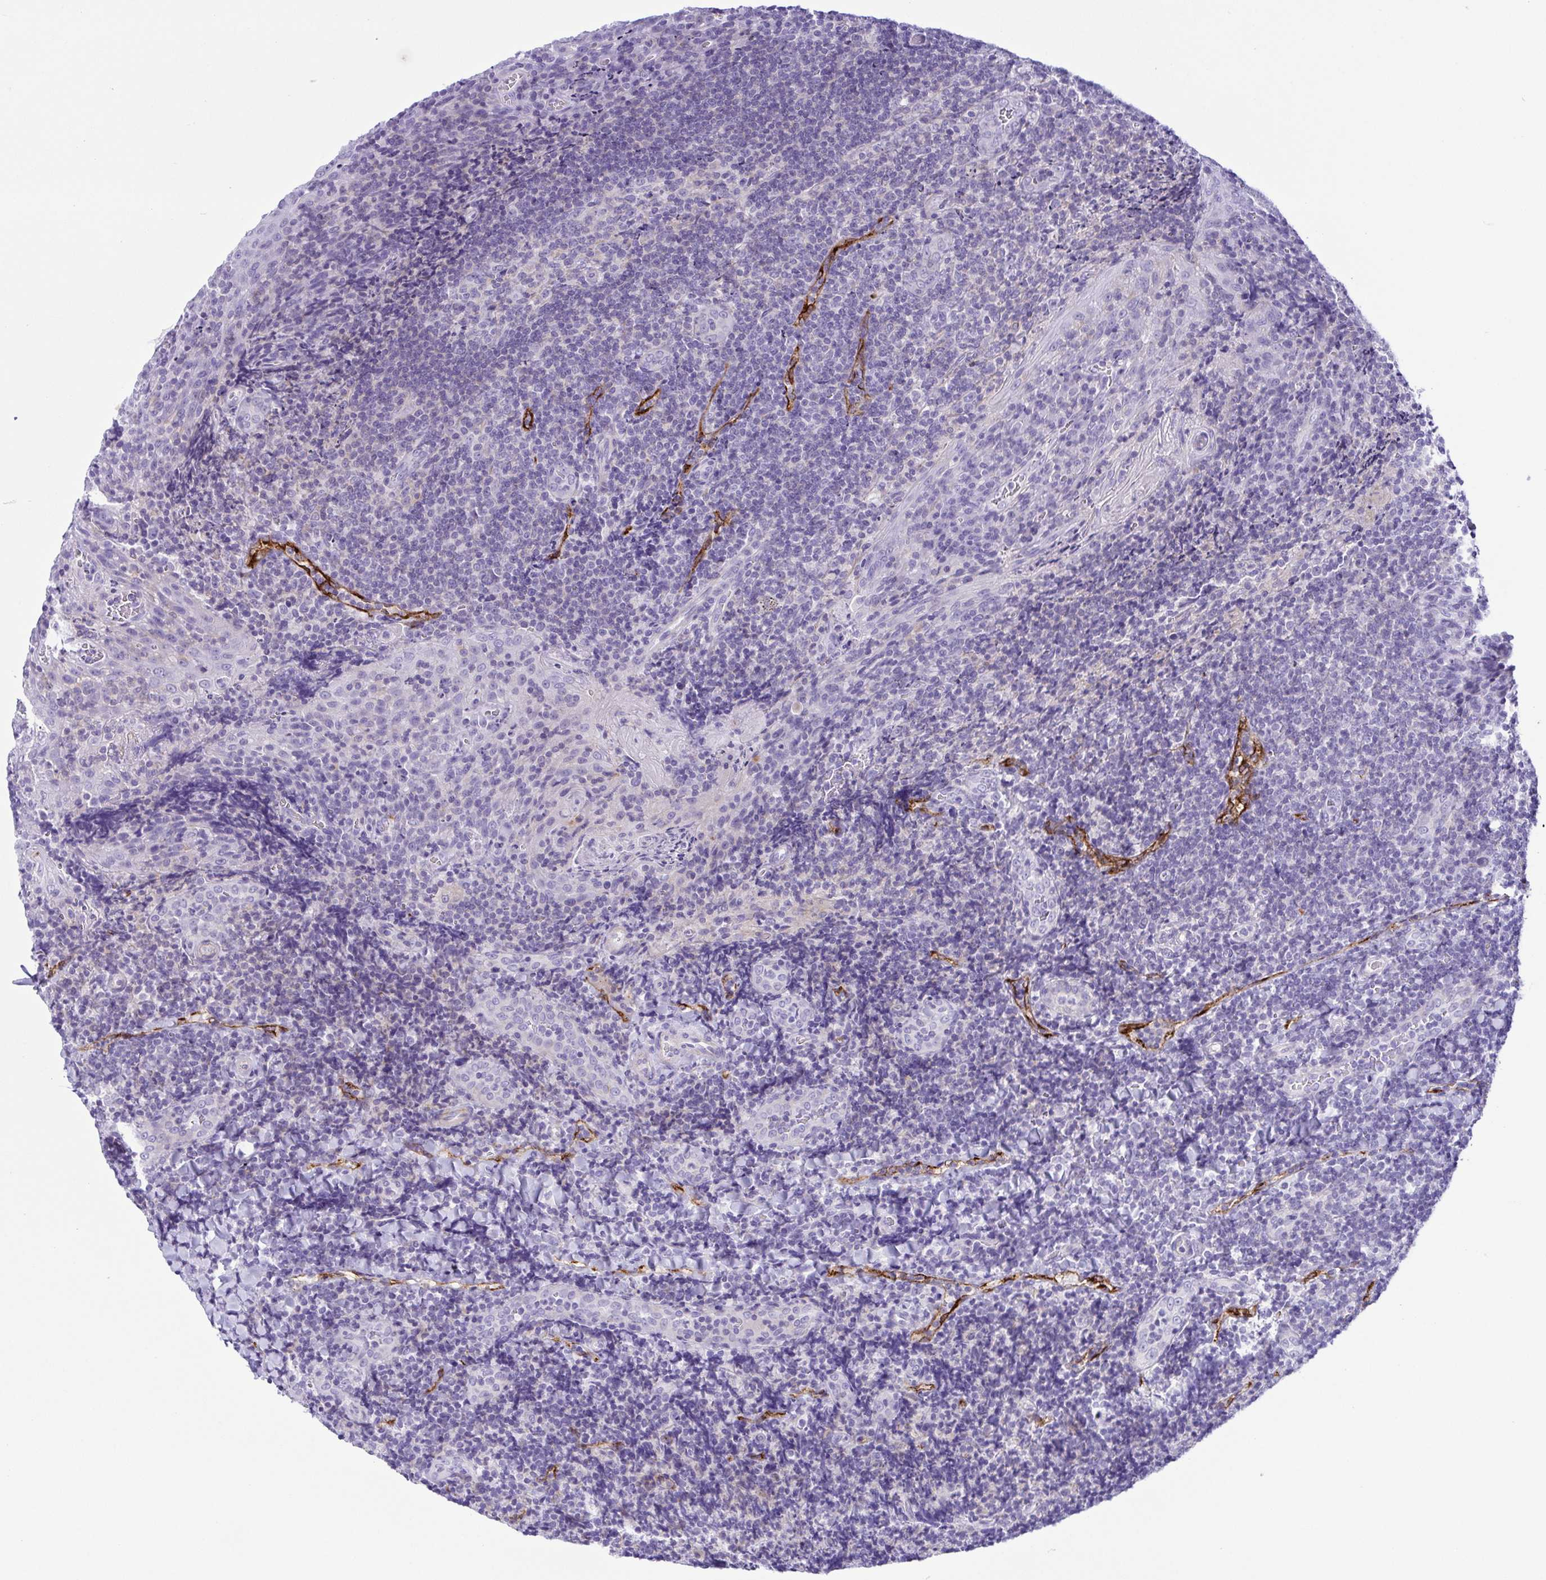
{"staining": {"intensity": "negative", "quantity": "none", "location": "none"}, "tissue": "tonsil", "cell_type": "Germinal center cells", "image_type": "normal", "snomed": [{"axis": "morphology", "description": "Normal tissue, NOS"}, {"axis": "topography", "description": "Tonsil"}], "caption": "Immunohistochemistry (IHC) micrograph of normal tonsil: tonsil stained with DAB reveals no significant protein positivity in germinal center cells. (DAB immunohistochemistry visualized using brightfield microscopy, high magnification).", "gene": "GPR182", "patient": {"sex": "male", "age": 17}}